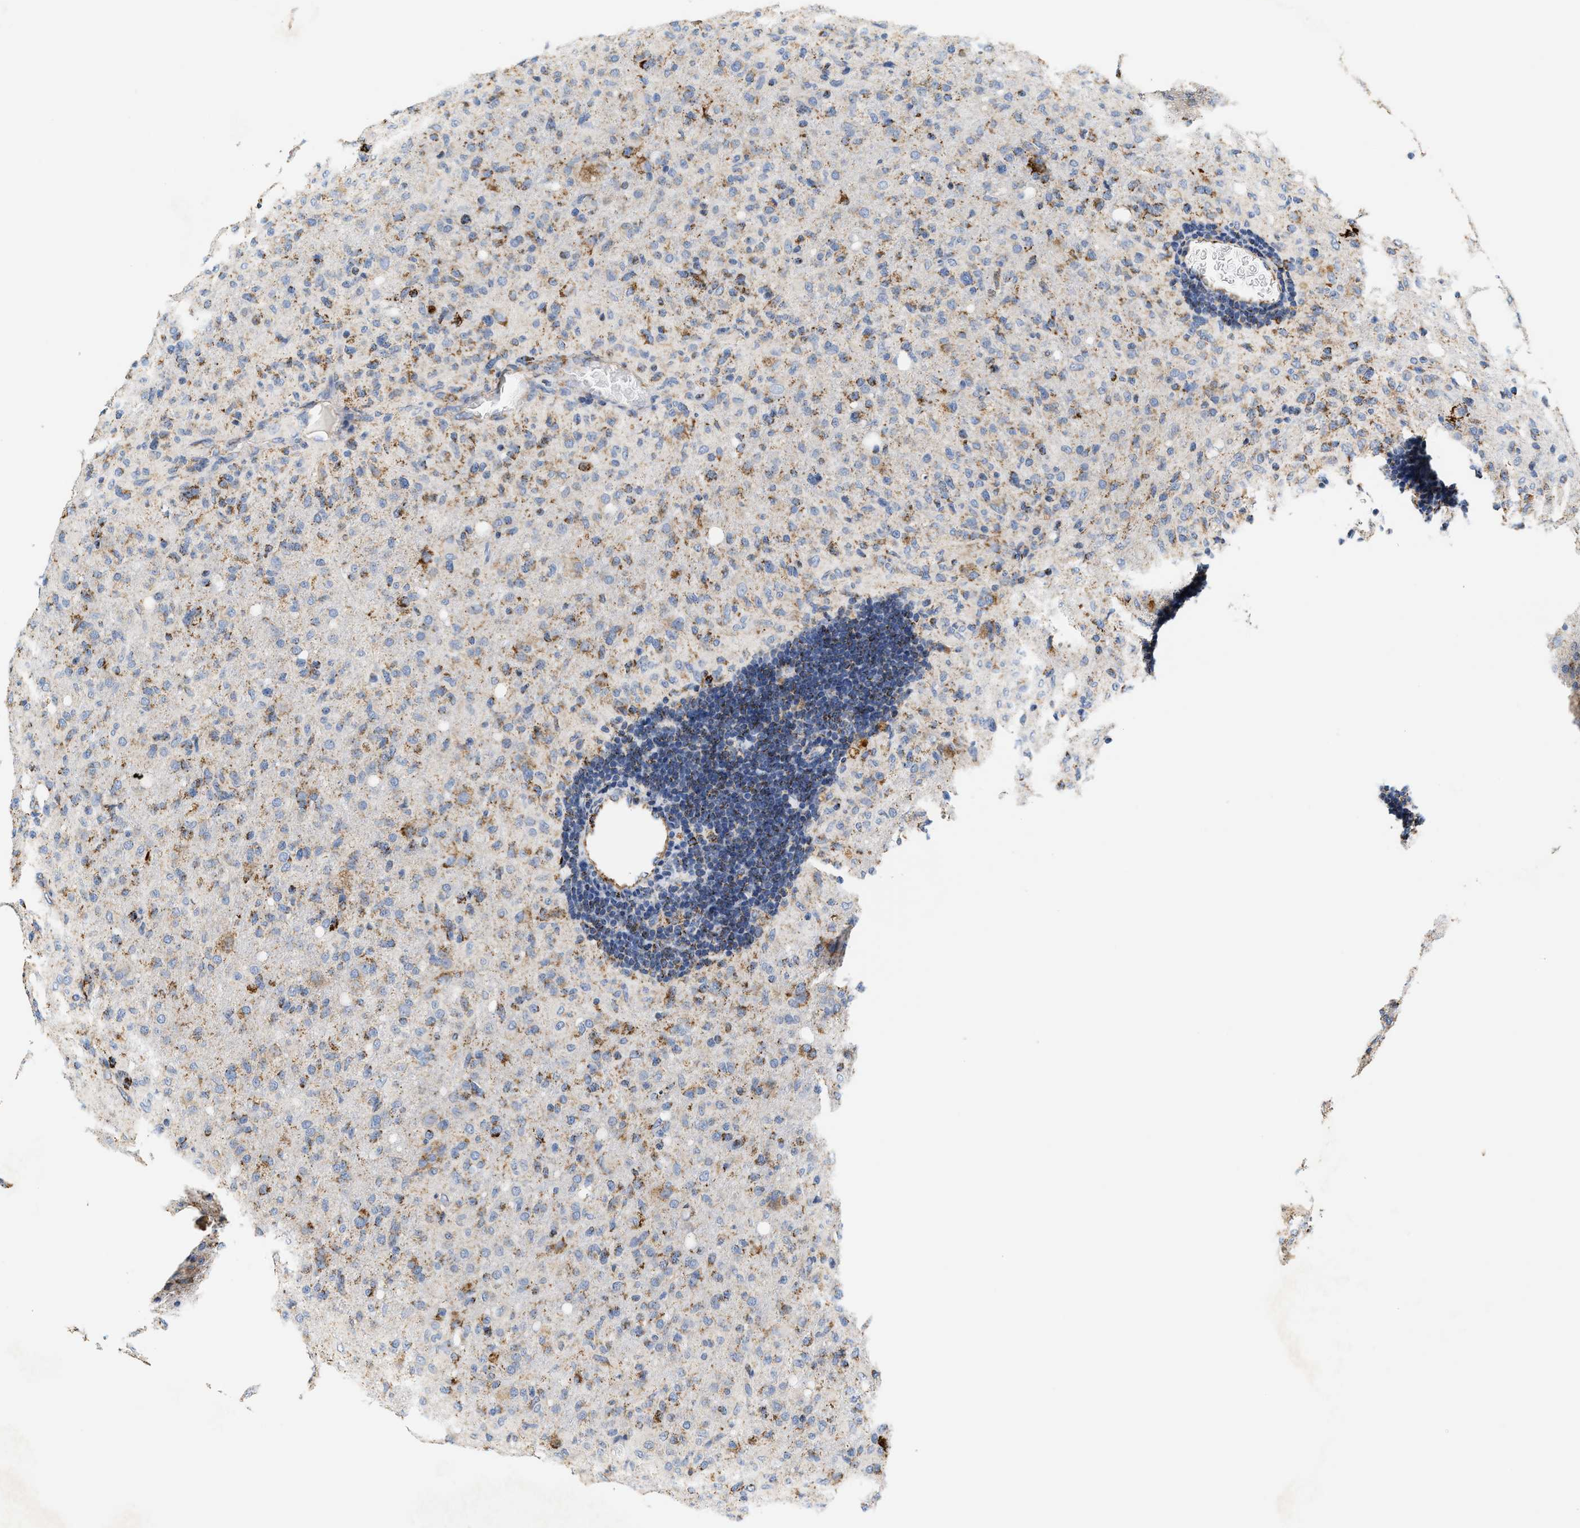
{"staining": {"intensity": "moderate", "quantity": "25%-75%", "location": "cytoplasmic/membranous"}, "tissue": "glioma", "cell_type": "Tumor cells", "image_type": "cancer", "snomed": [{"axis": "morphology", "description": "Glioma, malignant, High grade"}, {"axis": "topography", "description": "Brain"}], "caption": "DAB (3,3'-diaminobenzidine) immunohistochemical staining of human glioma displays moderate cytoplasmic/membranous protein positivity in approximately 25%-75% of tumor cells. The staining was performed using DAB (3,3'-diaminobenzidine) to visualize the protein expression in brown, while the nuclei were stained in blue with hematoxylin (Magnification: 20x).", "gene": "SHMT2", "patient": {"sex": "female", "age": 57}}